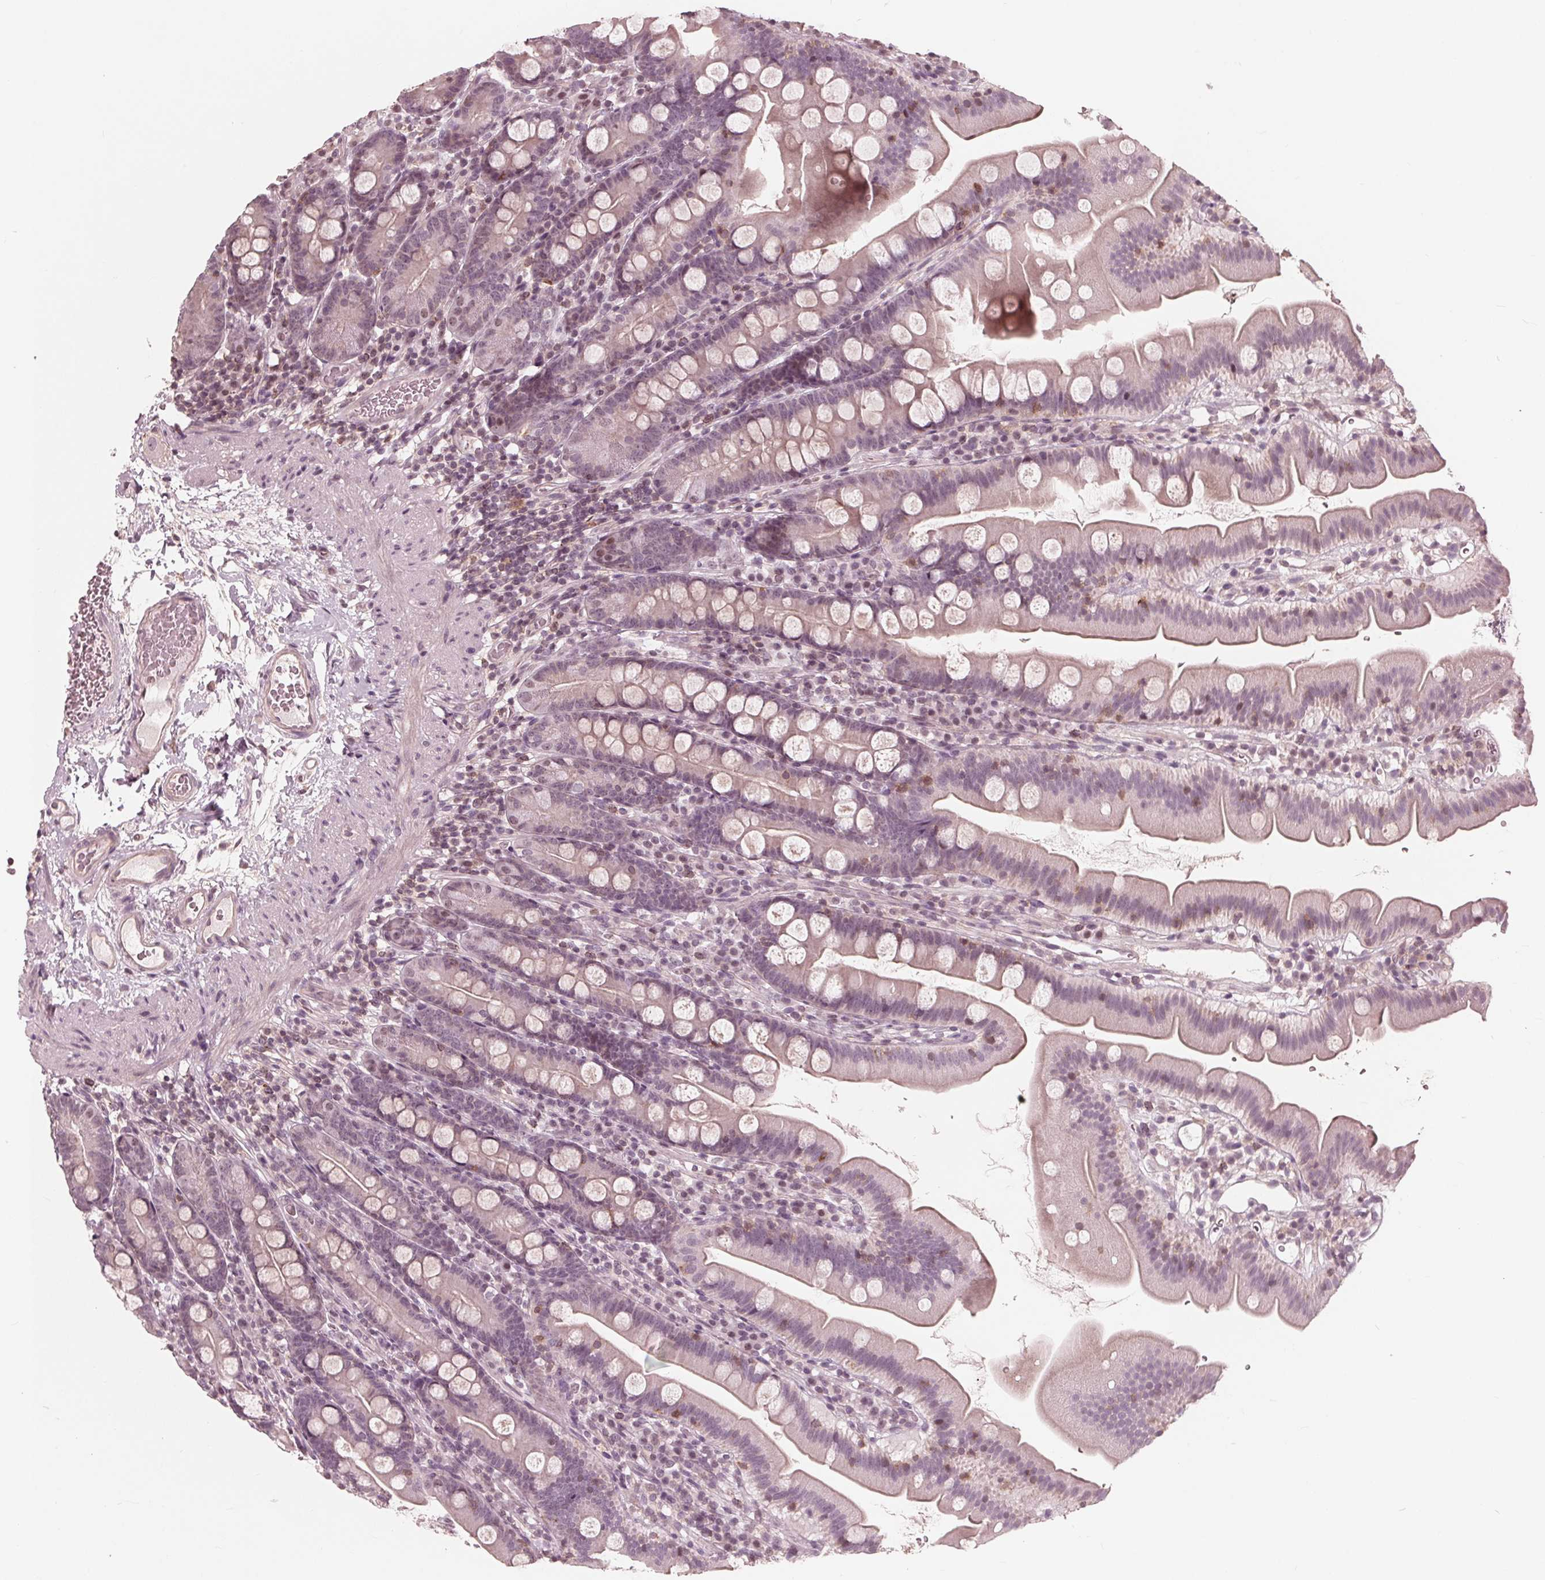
{"staining": {"intensity": "moderate", "quantity": "<25%", "location": "nuclear"}, "tissue": "duodenum", "cell_type": "Glandular cells", "image_type": "normal", "snomed": [{"axis": "morphology", "description": "Normal tissue, NOS"}, {"axis": "topography", "description": "Duodenum"}], "caption": "An immunohistochemistry histopathology image of normal tissue is shown. Protein staining in brown shows moderate nuclear positivity in duodenum within glandular cells.", "gene": "ING3", "patient": {"sex": "female", "age": 67}}